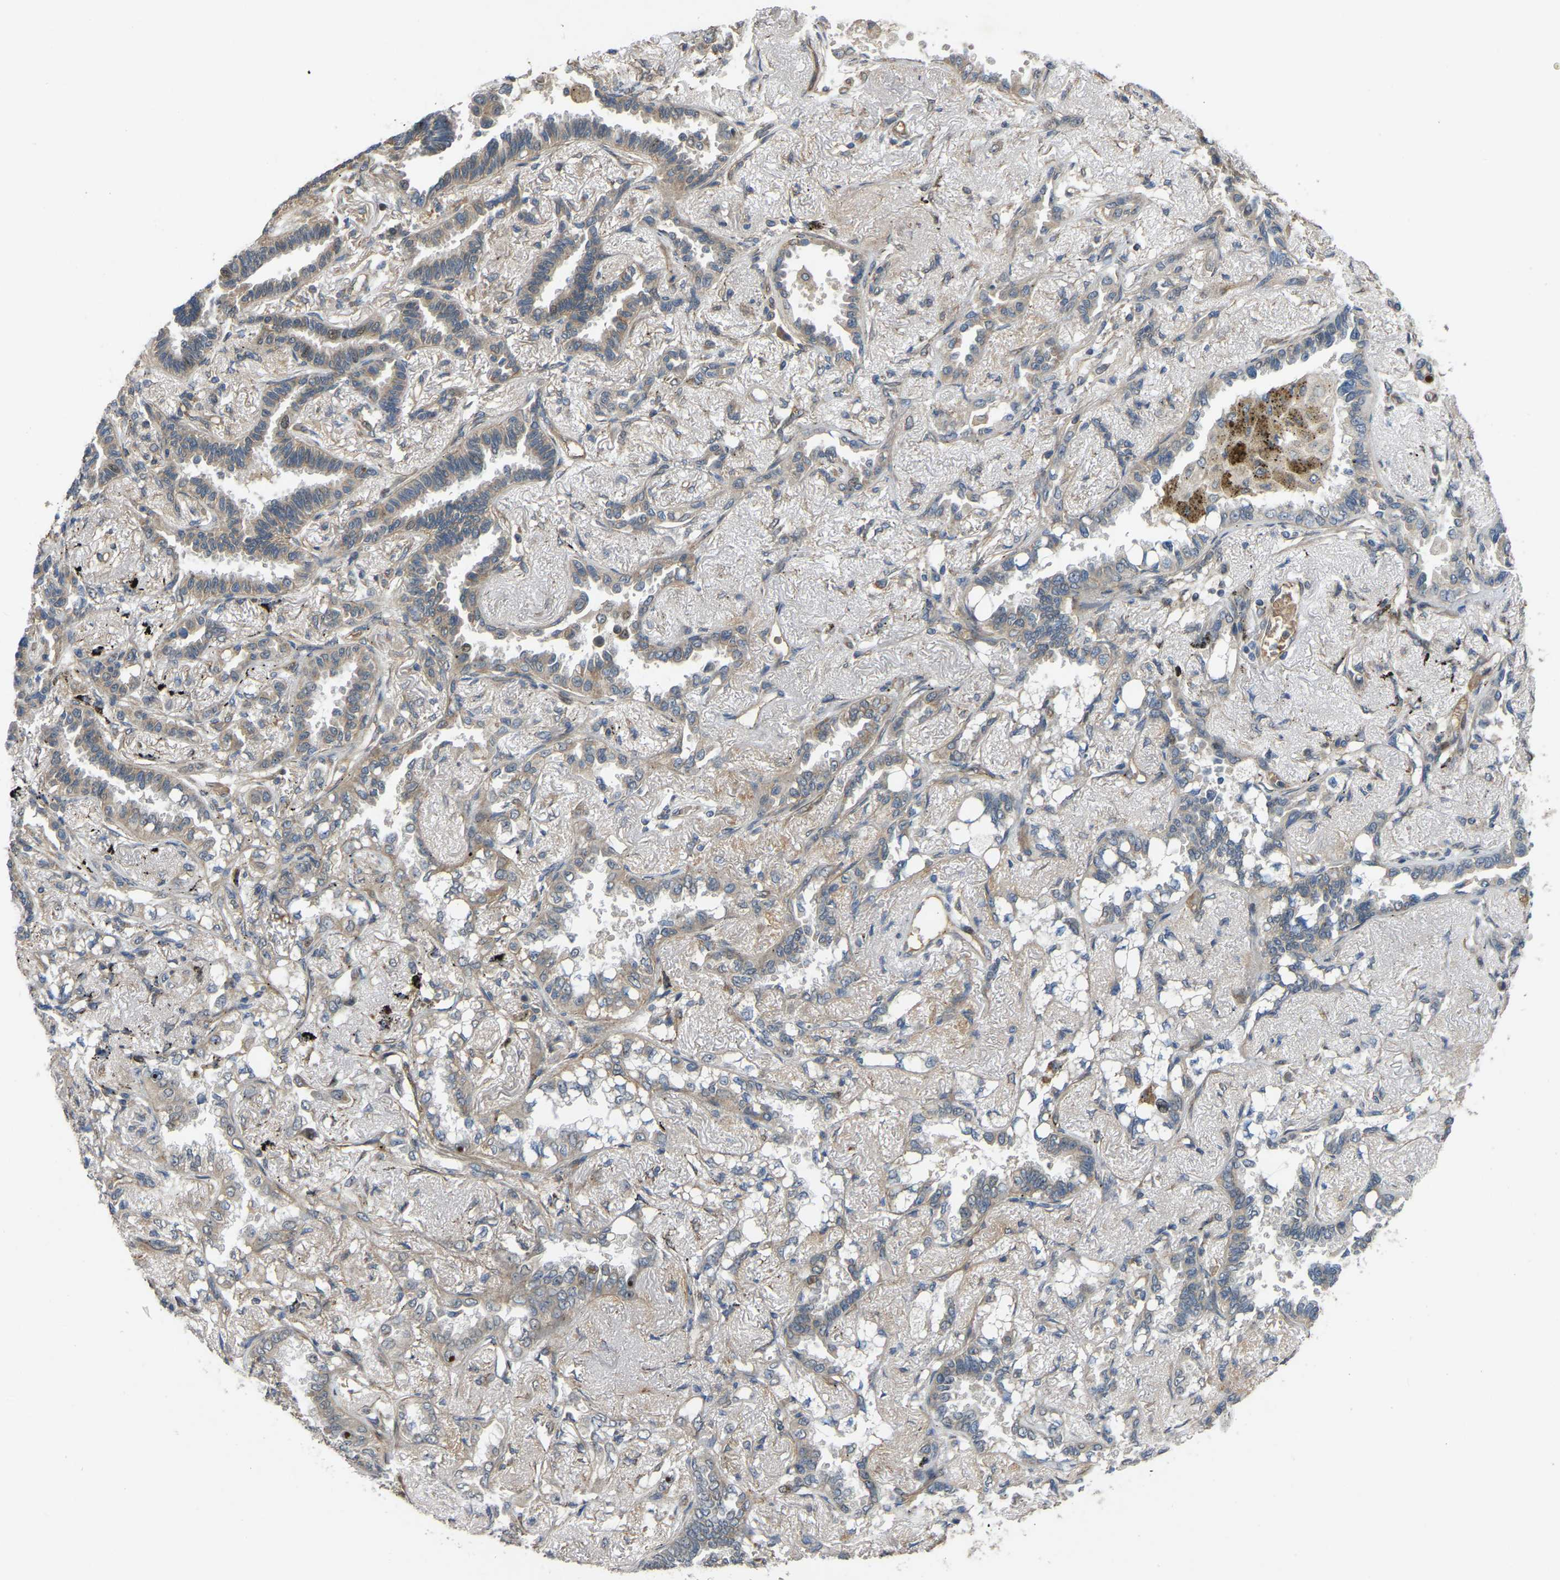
{"staining": {"intensity": "weak", "quantity": "25%-75%", "location": "cytoplasmic/membranous"}, "tissue": "lung cancer", "cell_type": "Tumor cells", "image_type": "cancer", "snomed": [{"axis": "morphology", "description": "Adenocarcinoma, NOS"}, {"axis": "topography", "description": "Lung"}], "caption": "Weak cytoplasmic/membranous staining for a protein is appreciated in approximately 25%-75% of tumor cells of lung adenocarcinoma using immunohistochemistry.", "gene": "C21orf91", "patient": {"sex": "male", "age": 59}}